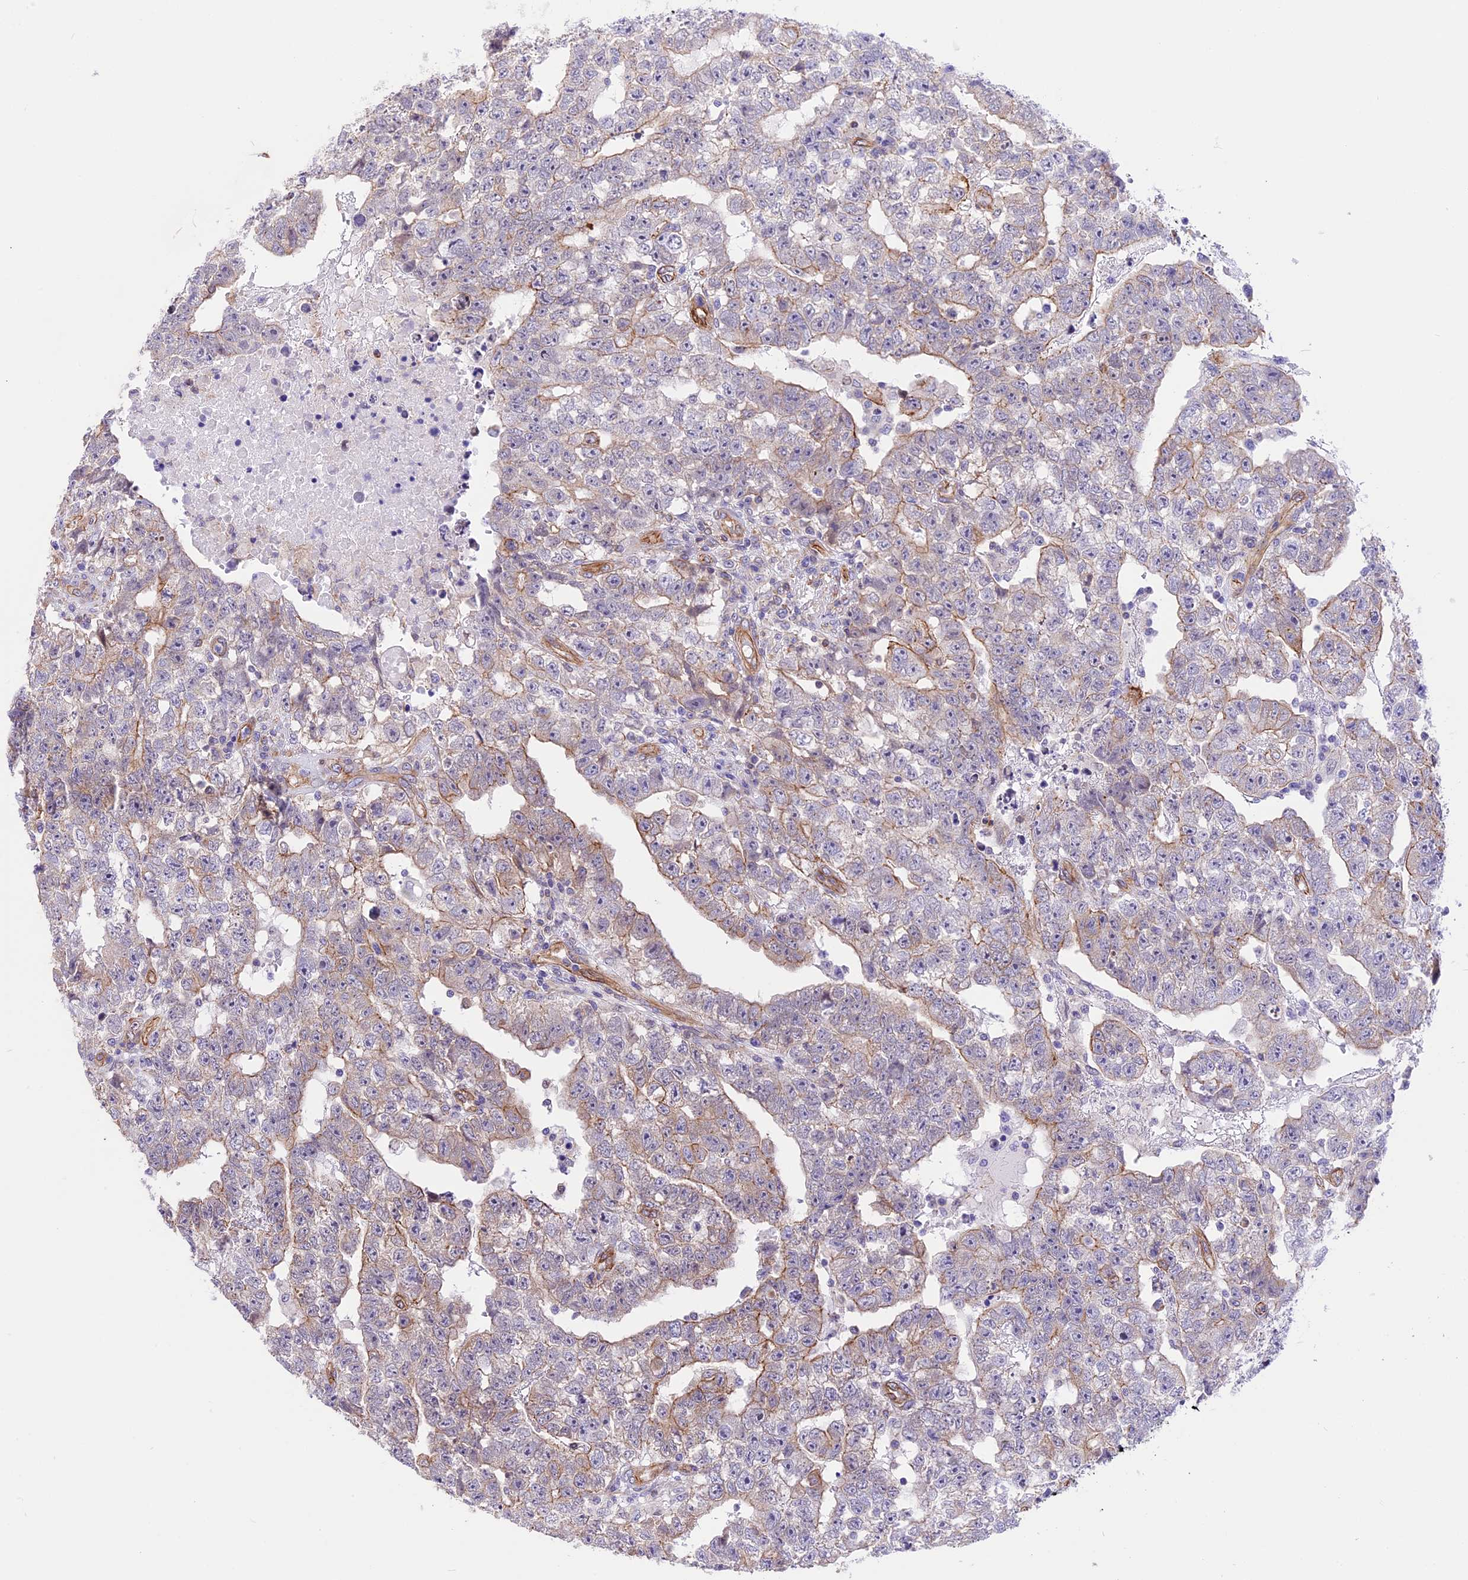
{"staining": {"intensity": "moderate", "quantity": "<25%", "location": "cytoplasmic/membranous"}, "tissue": "testis cancer", "cell_type": "Tumor cells", "image_type": "cancer", "snomed": [{"axis": "morphology", "description": "Carcinoma, Embryonal, NOS"}, {"axis": "topography", "description": "Testis"}], "caption": "An IHC histopathology image of tumor tissue is shown. Protein staining in brown highlights moderate cytoplasmic/membranous positivity in testis cancer (embryonal carcinoma) within tumor cells.", "gene": "R3HDM4", "patient": {"sex": "male", "age": 25}}